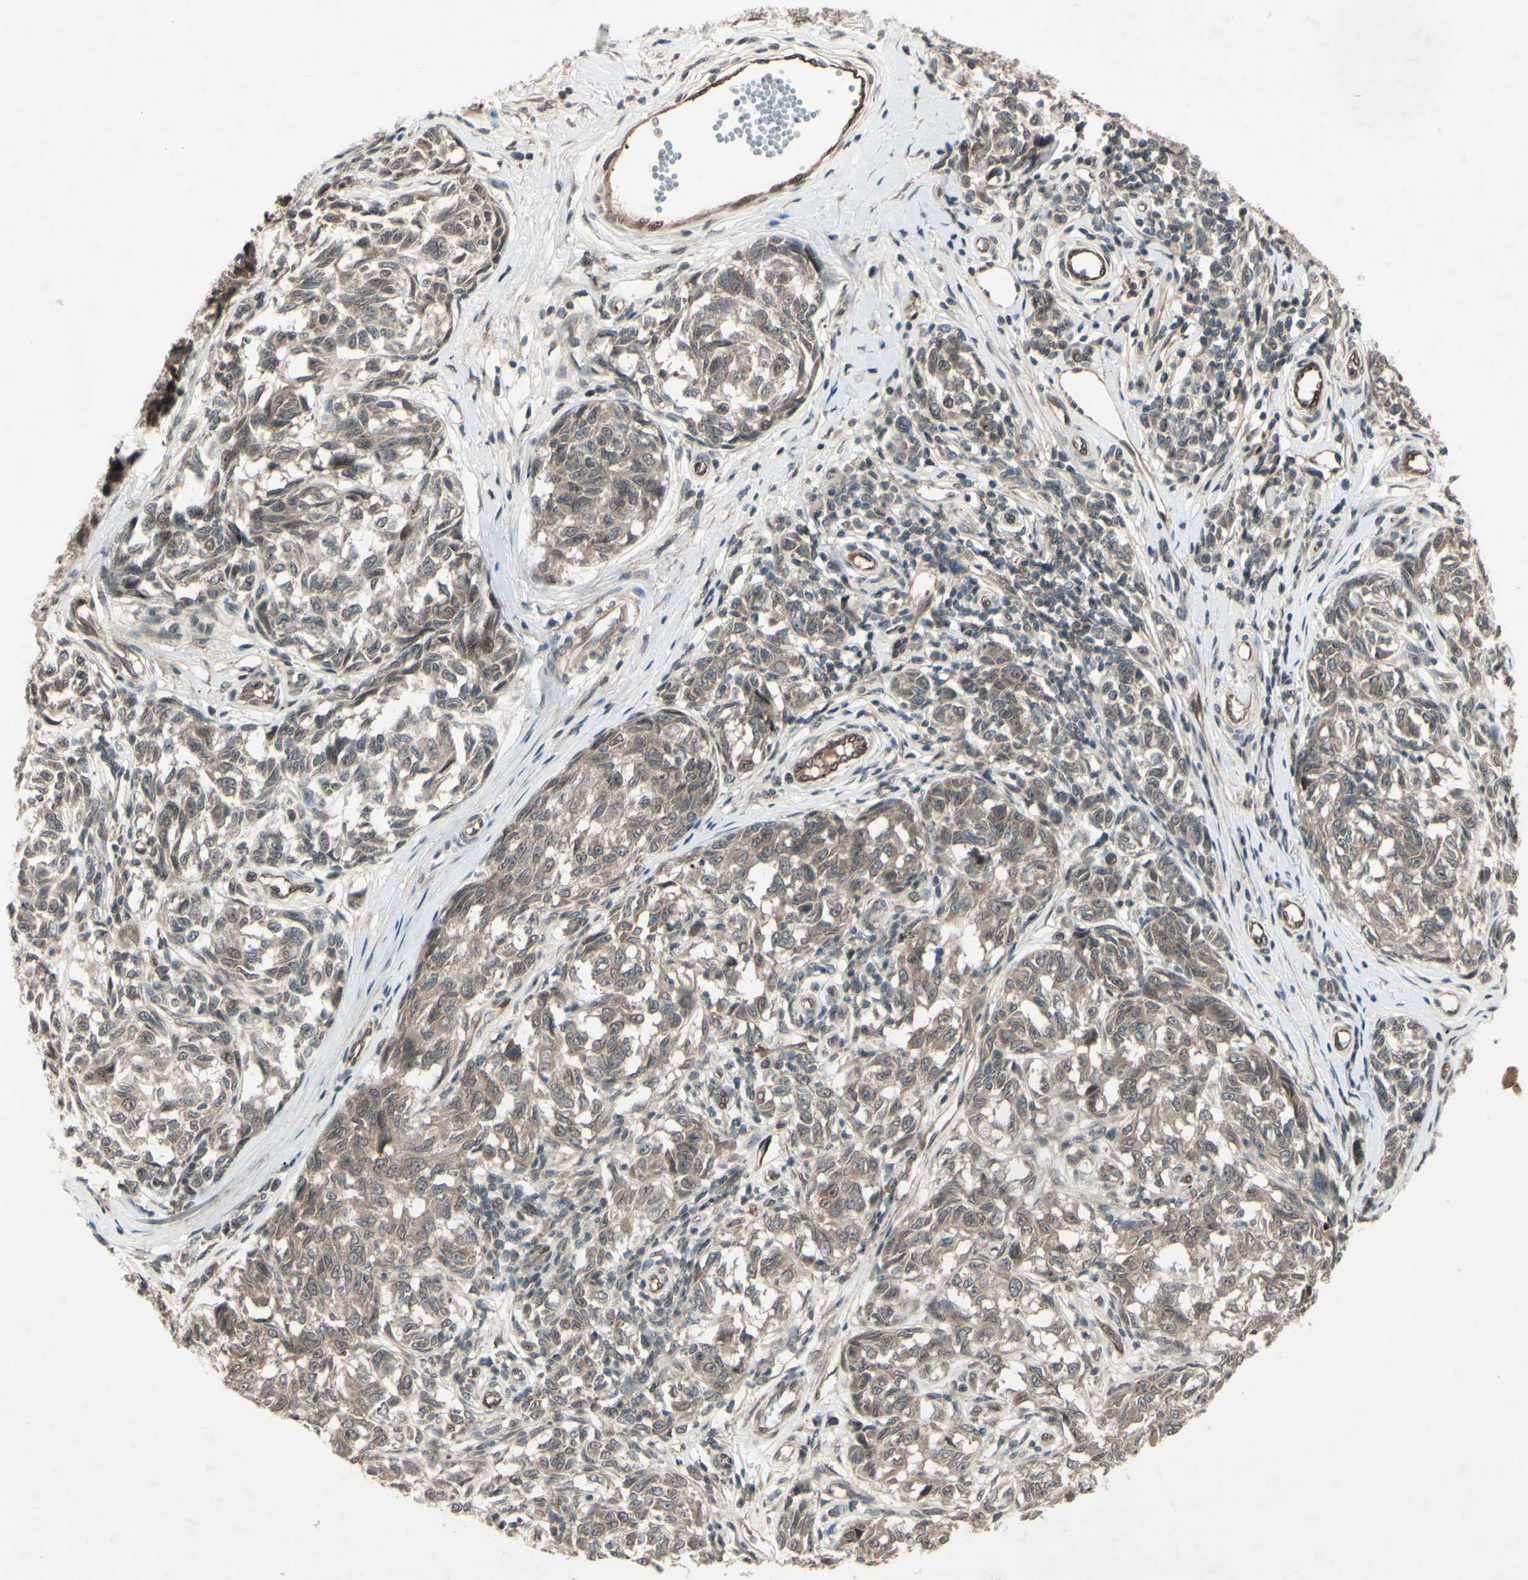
{"staining": {"intensity": "weak", "quantity": ">75%", "location": "cytoplasmic/membranous"}, "tissue": "melanoma", "cell_type": "Tumor cells", "image_type": "cancer", "snomed": [{"axis": "morphology", "description": "Malignant melanoma, NOS"}, {"axis": "topography", "description": "Skin"}], "caption": "A low amount of weak cytoplasmic/membranous staining is present in approximately >75% of tumor cells in melanoma tissue. (Brightfield microscopy of DAB IHC at high magnification).", "gene": "MLF2", "patient": {"sex": "female", "age": 64}}